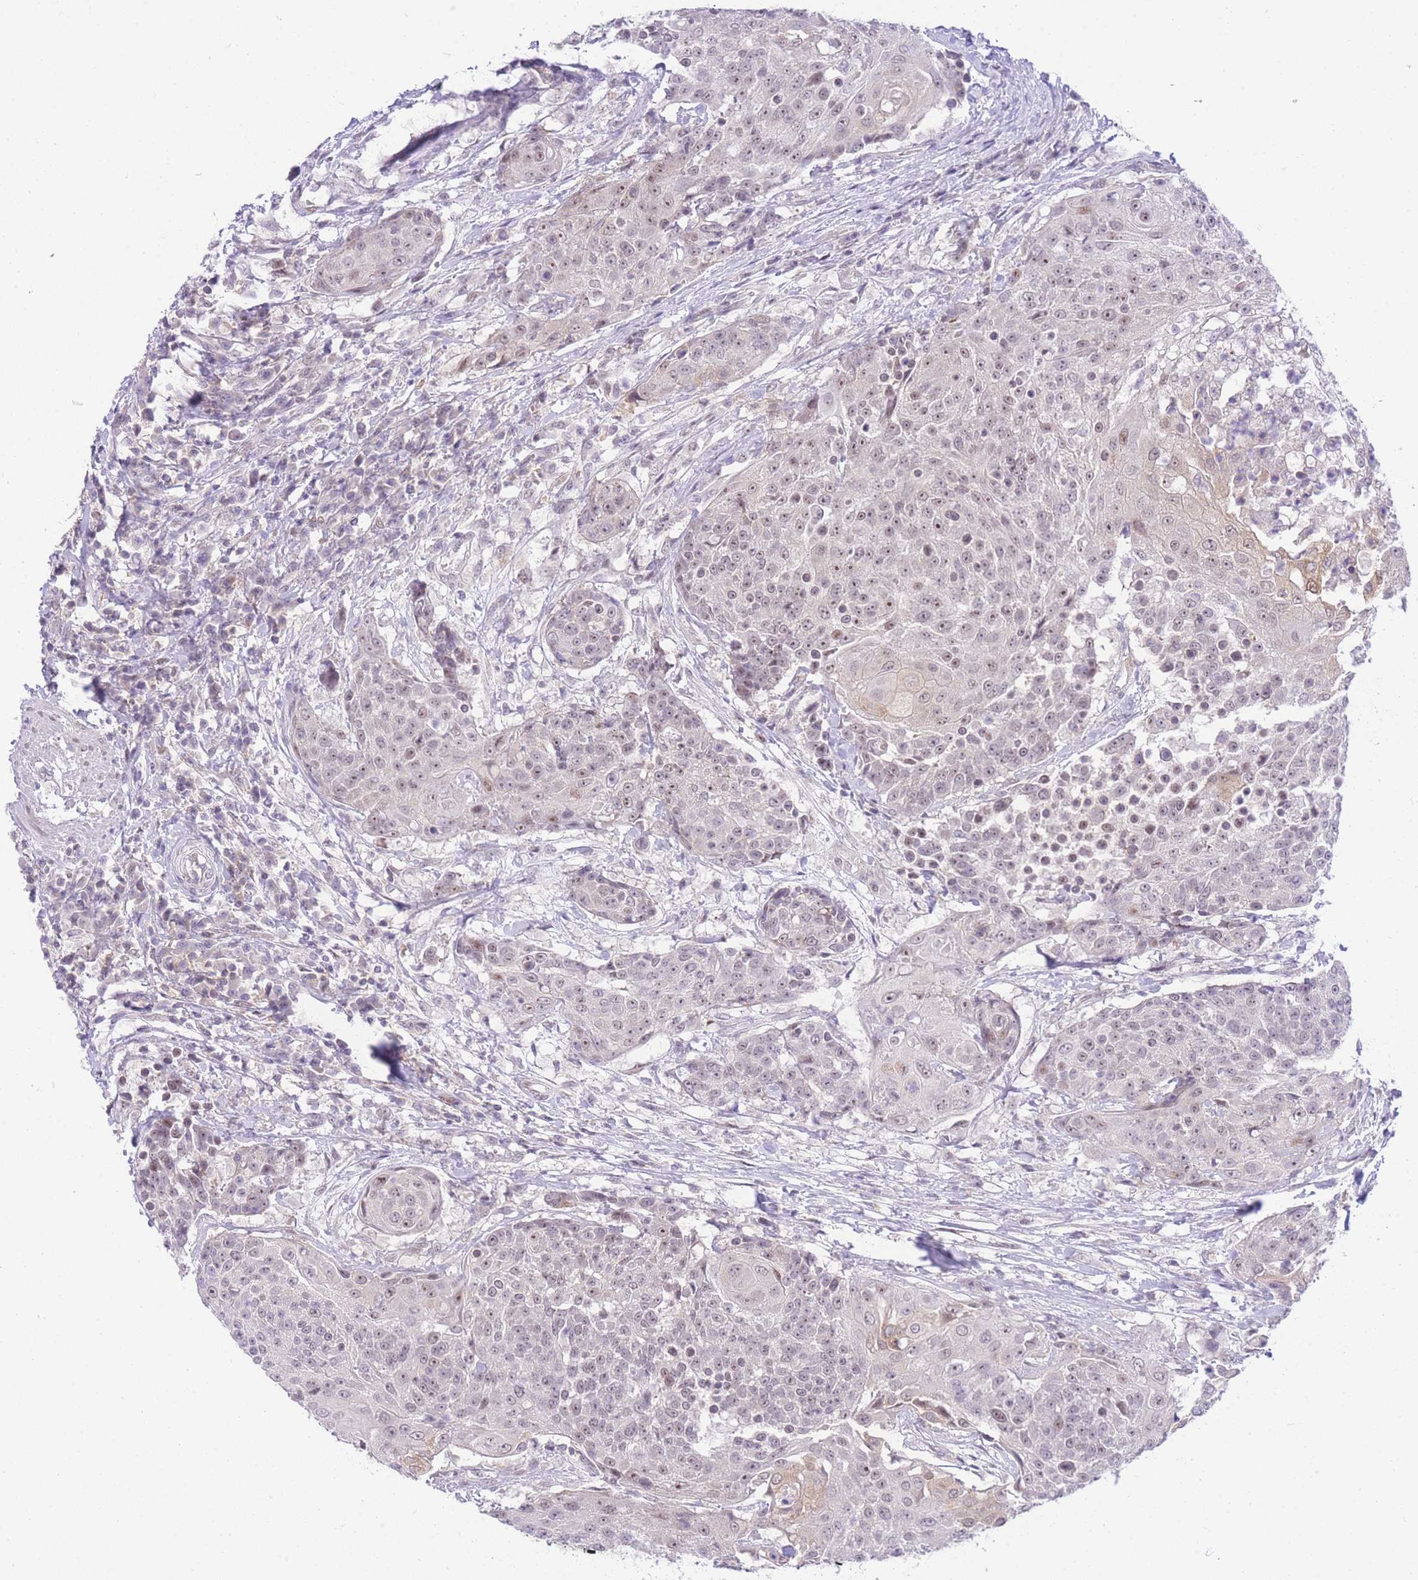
{"staining": {"intensity": "weak", "quantity": "25%-75%", "location": "nuclear"}, "tissue": "urothelial cancer", "cell_type": "Tumor cells", "image_type": "cancer", "snomed": [{"axis": "morphology", "description": "Urothelial carcinoma, High grade"}, {"axis": "topography", "description": "Urinary bladder"}], "caption": "Human urothelial cancer stained with a protein marker demonstrates weak staining in tumor cells.", "gene": "STK39", "patient": {"sex": "female", "age": 63}}